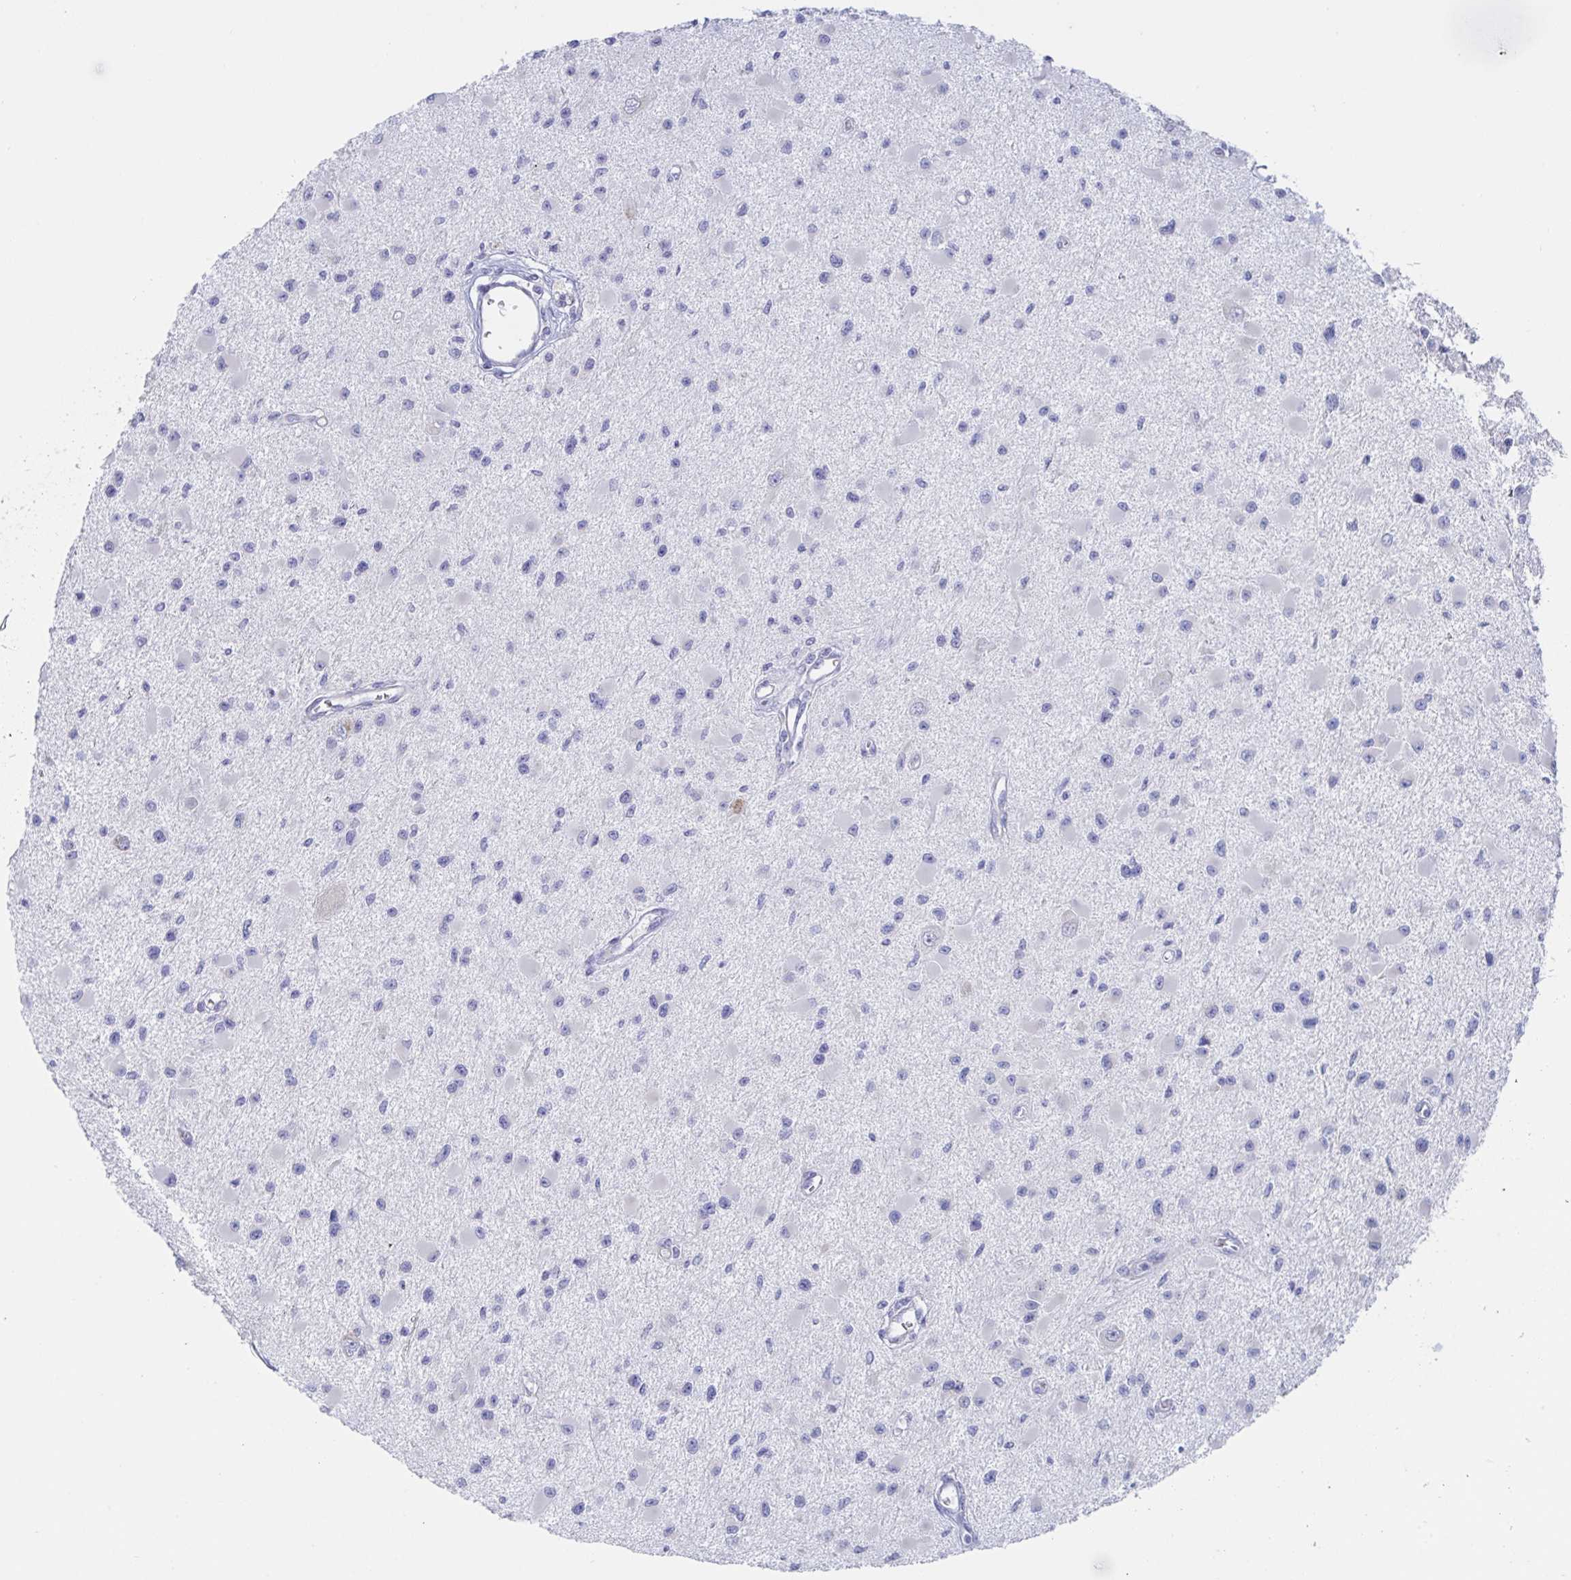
{"staining": {"intensity": "negative", "quantity": "none", "location": "none"}, "tissue": "glioma", "cell_type": "Tumor cells", "image_type": "cancer", "snomed": [{"axis": "morphology", "description": "Glioma, malignant, High grade"}, {"axis": "topography", "description": "Brain"}], "caption": "The histopathology image demonstrates no significant expression in tumor cells of glioma.", "gene": "SIAH3", "patient": {"sex": "male", "age": 54}}